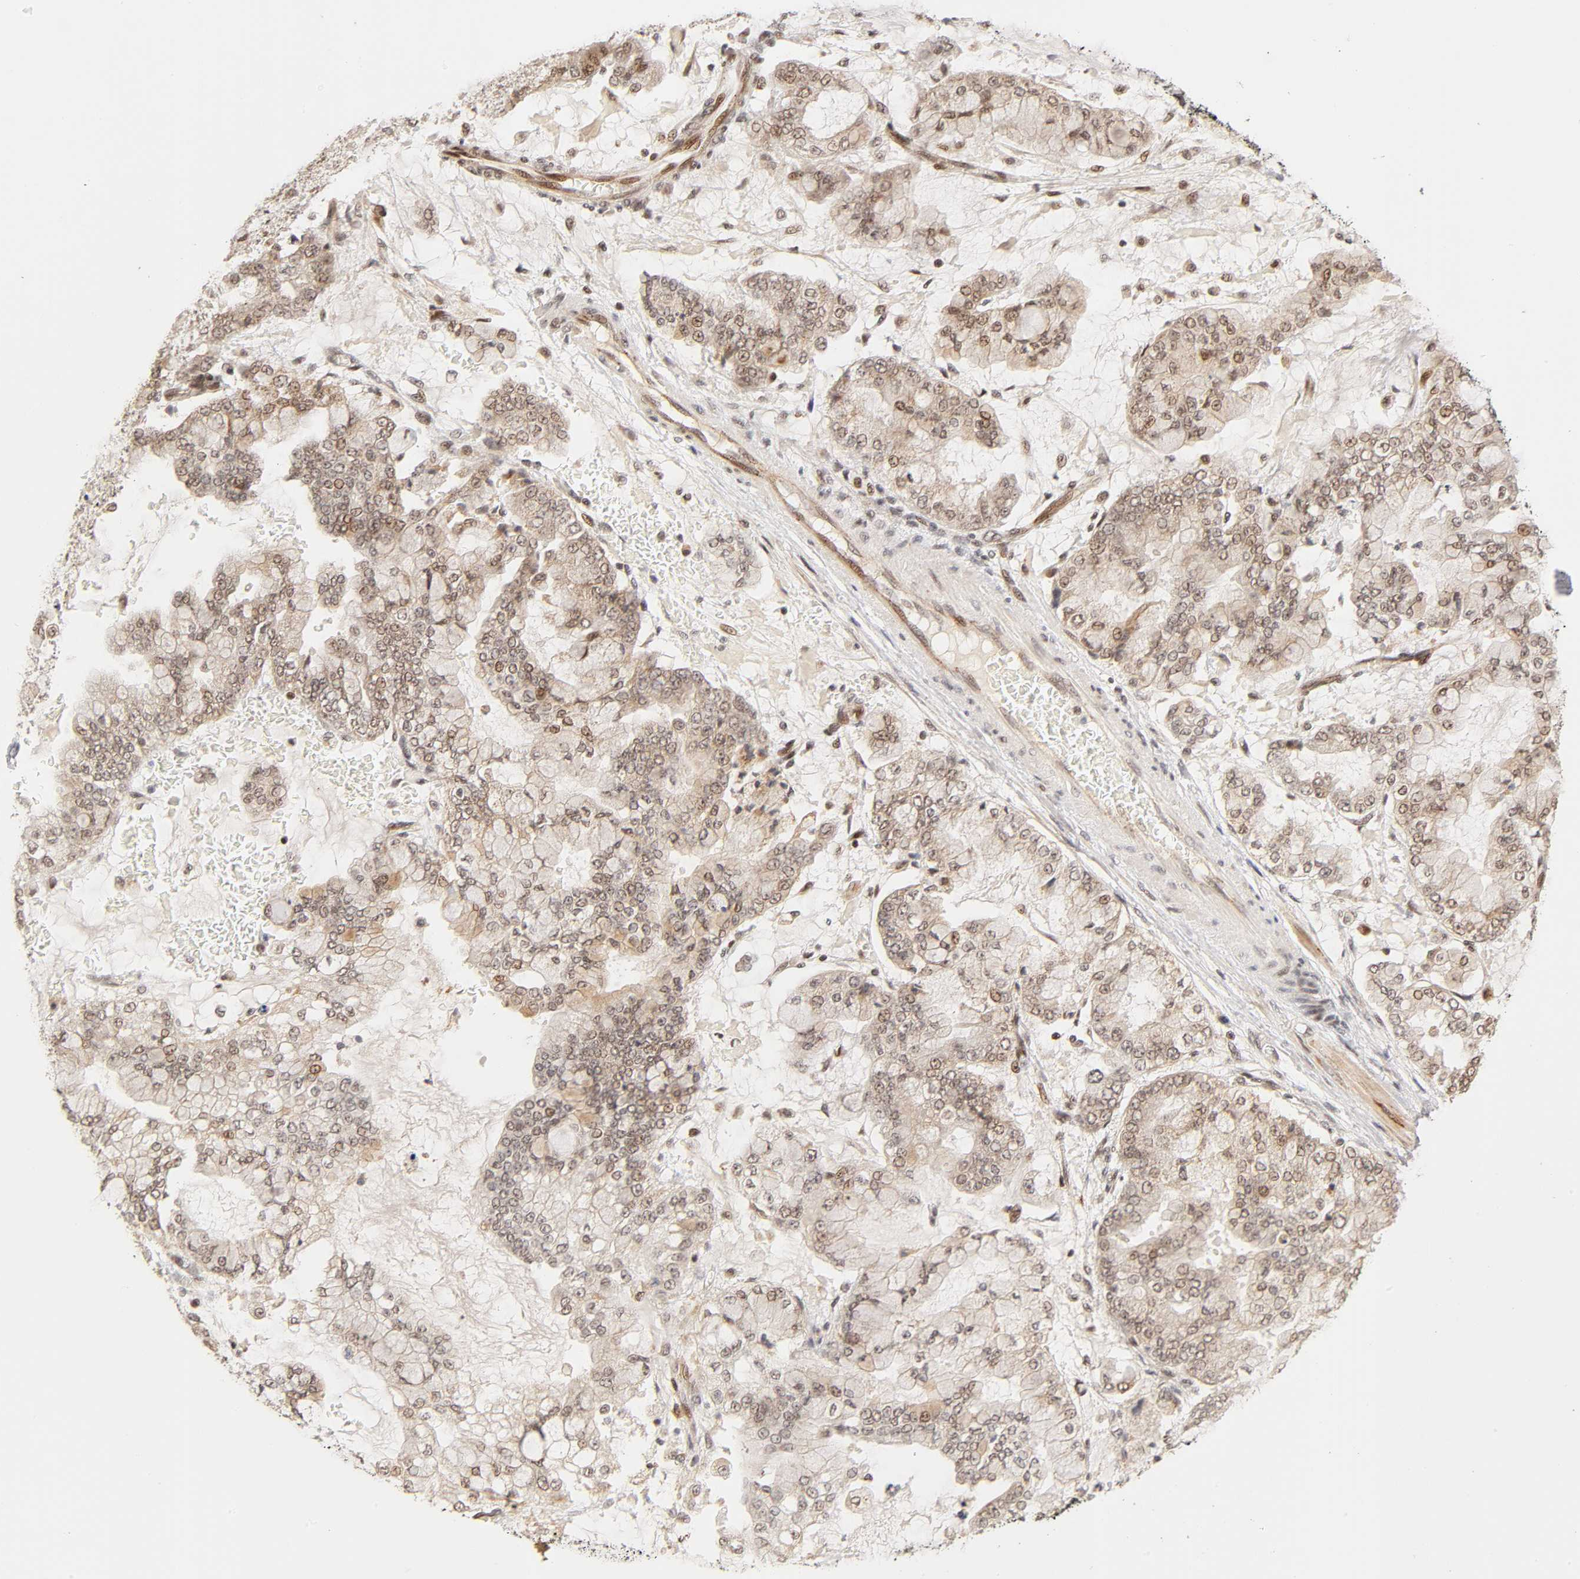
{"staining": {"intensity": "weak", "quantity": "25%-75%", "location": "cytoplasmic/membranous,nuclear"}, "tissue": "stomach cancer", "cell_type": "Tumor cells", "image_type": "cancer", "snomed": [{"axis": "morphology", "description": "Normal tissue, NOS"}, {"axis": "morphology", "description": "Adenocarcinoma, NOS"}, {"axis": "topography", "description": "Stomach, upper"}, {"axis": "topography", "description": "Stomach"}], "caption": "Immunohistochemical staining of human adenocarcinoma (stomach) reveals low levels of weak cytoplasmic/membranous and nuclear expression in about 25%-75% of tumor cells. (DAB (3,3'-diaminobenzidine) IHC with brightfield microscopy, high magnification).", "gene": "TAF10", "patient": {"sex": "male", "age": 76}}